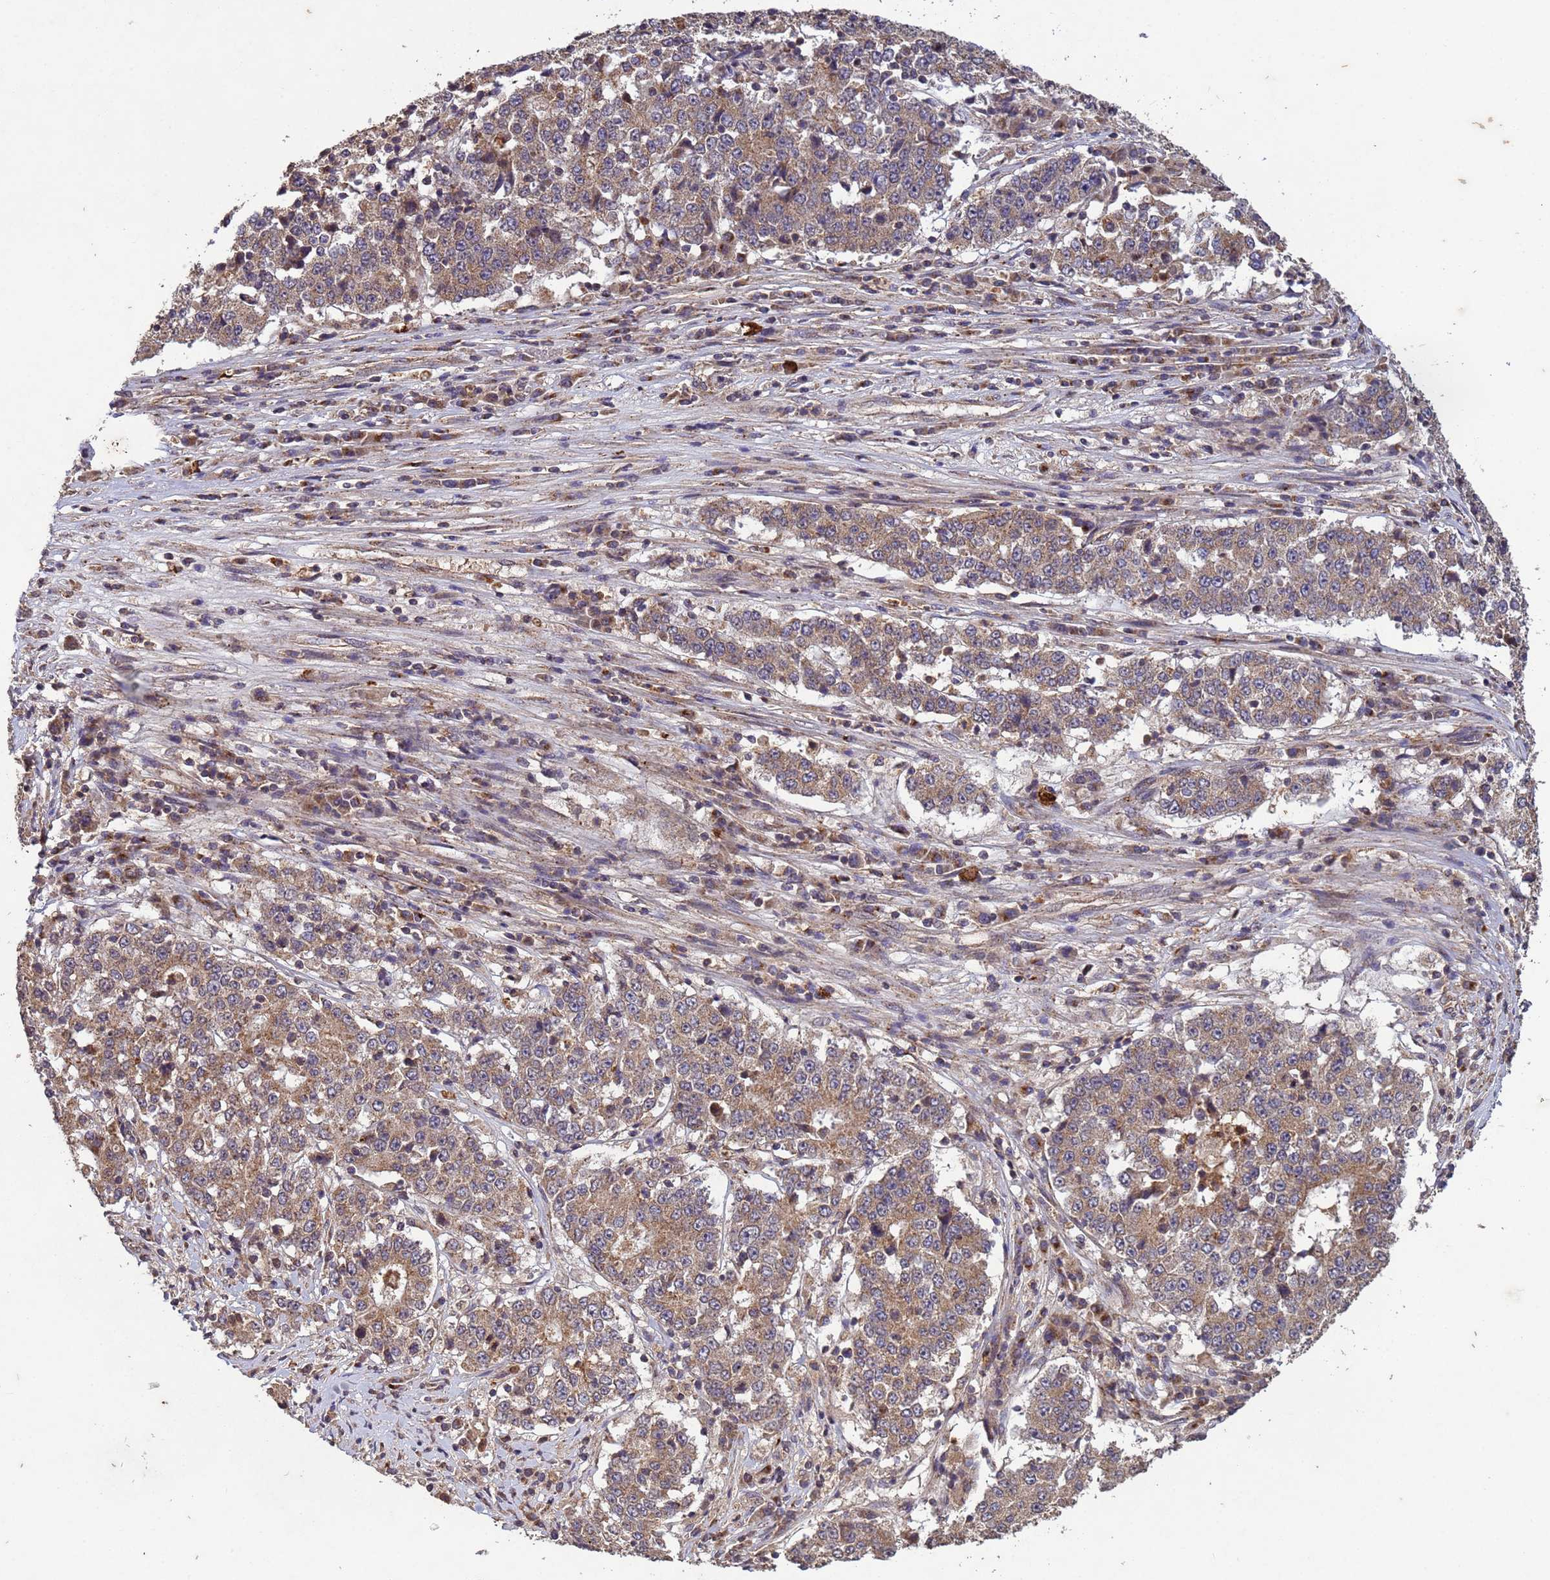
{"staining": {"intensity": "moderate", "quantity": ">75%", "location": "cytoplasmic/membranous"}, "tissue": "stomach cancer", "cell_type": "Tumor cells", "image_type": "cancer", "snomed": [{"axis": "morphology", "description": "Adenocarcinoma, NOS"}, {"axis": "topography", "description": "Stomach"}], "caption": "DAB immunohistochemical staining of adenocarcinoma (stomach) reveals moderate cytoplasmic/membranous protein expression in approximately >75% of tumor cells. Immunohistochemistry stains the protein of interest in brown and the nuclei are stained blue.", "gene": "FASTKD1", "patient": {"sex": "male", "age": 59}}